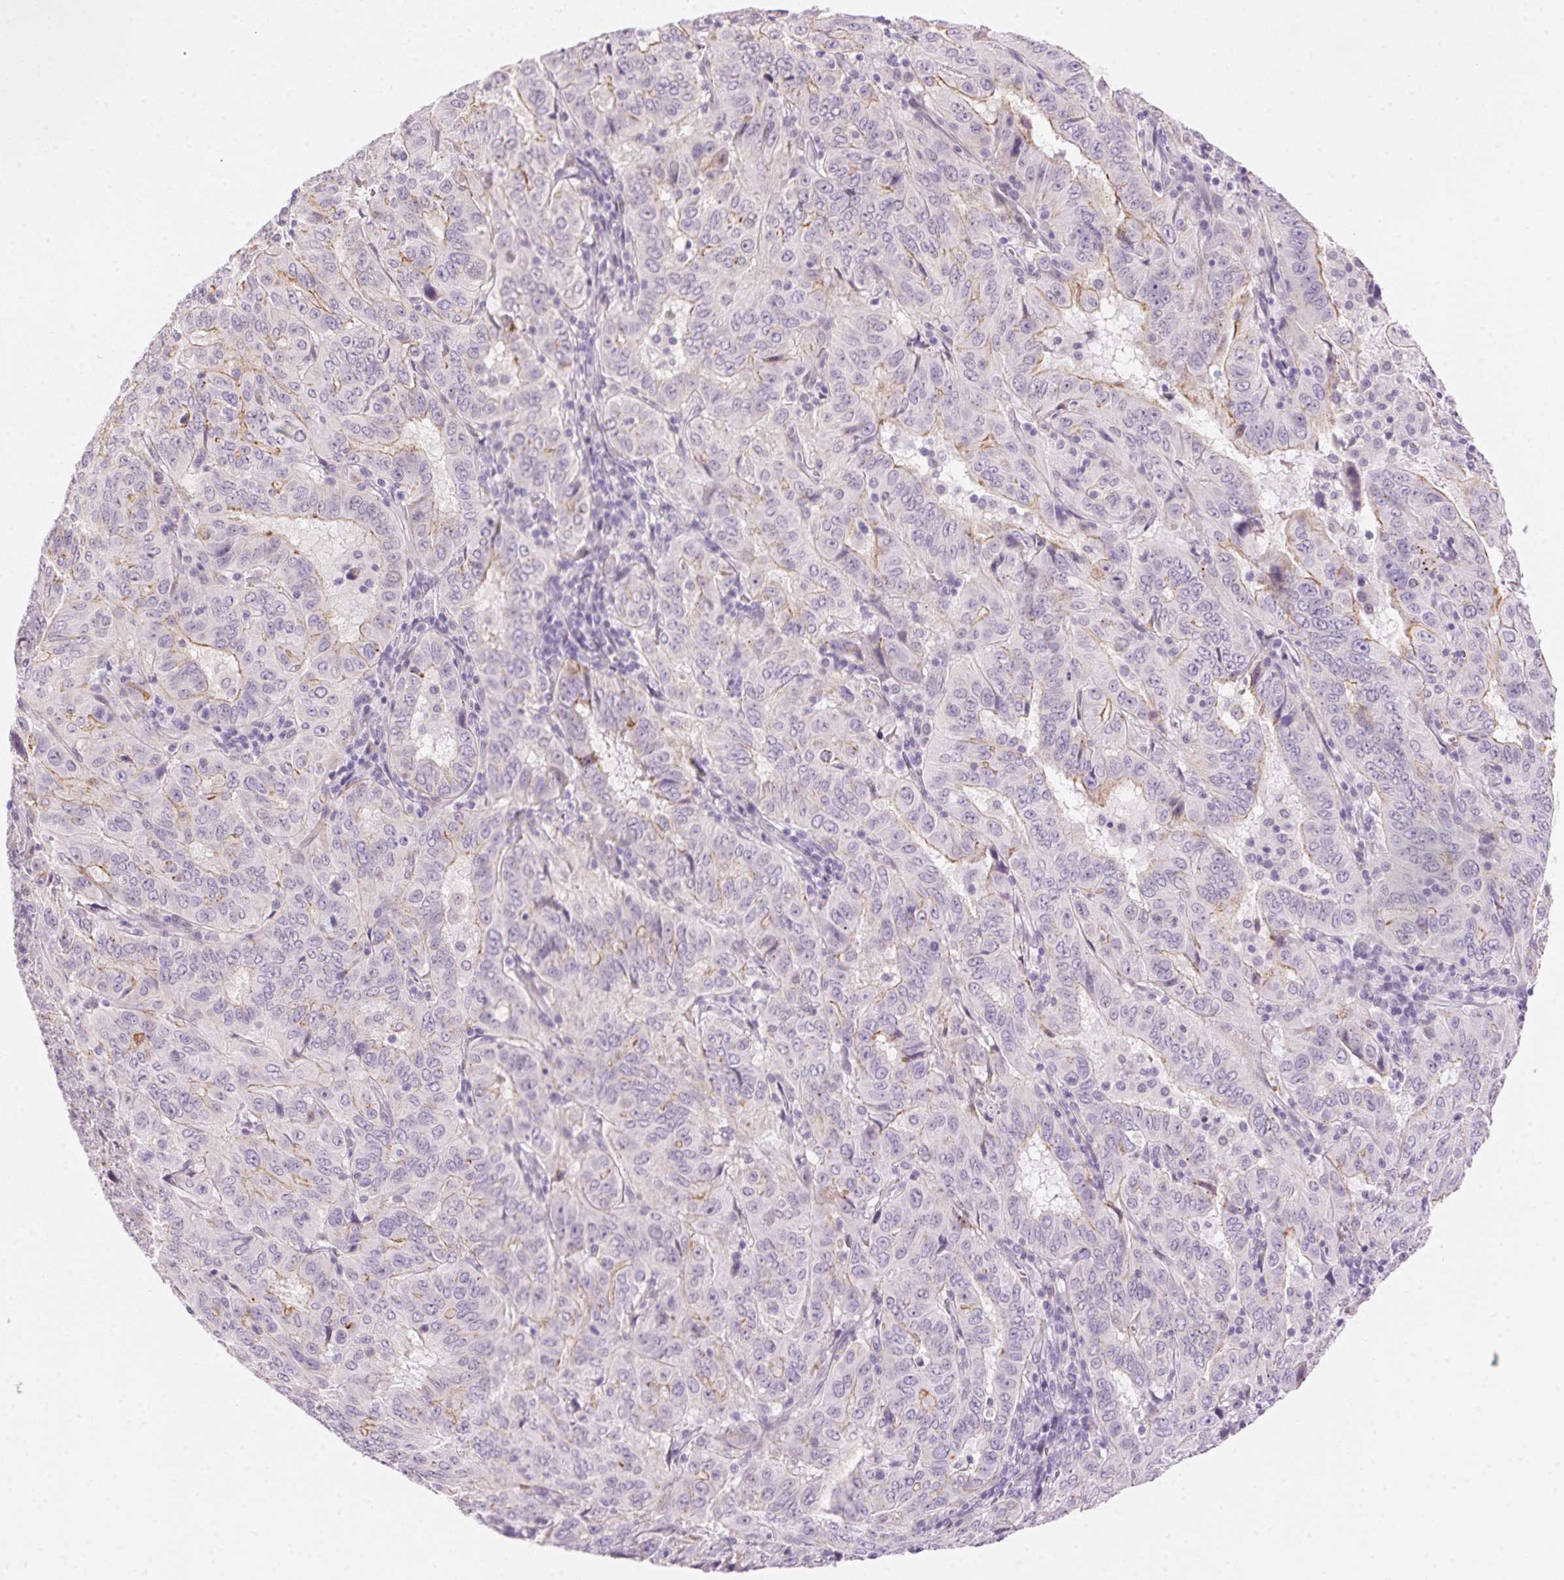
{"staining": {"intensity": "weak", "quantity": "<25%", "location": "cytoplasmic/membranous"}, "tissue": "pancreatic cancer", "cell_type": "Tumor cells", "image_type": "cancer", "snomed": [{"axis": "morphology", "description": "Adenocarcinoma, NOS"}, {"axis": "topography", "description": "Pancreas"}], "caption": "The immunohistochemistry (IHC) photomicrograph has no significant staining in tumor cells of pancreatic cancer tissue.", "gene": "TEKT1", "patient": {"sex": "male", "age": 63}}